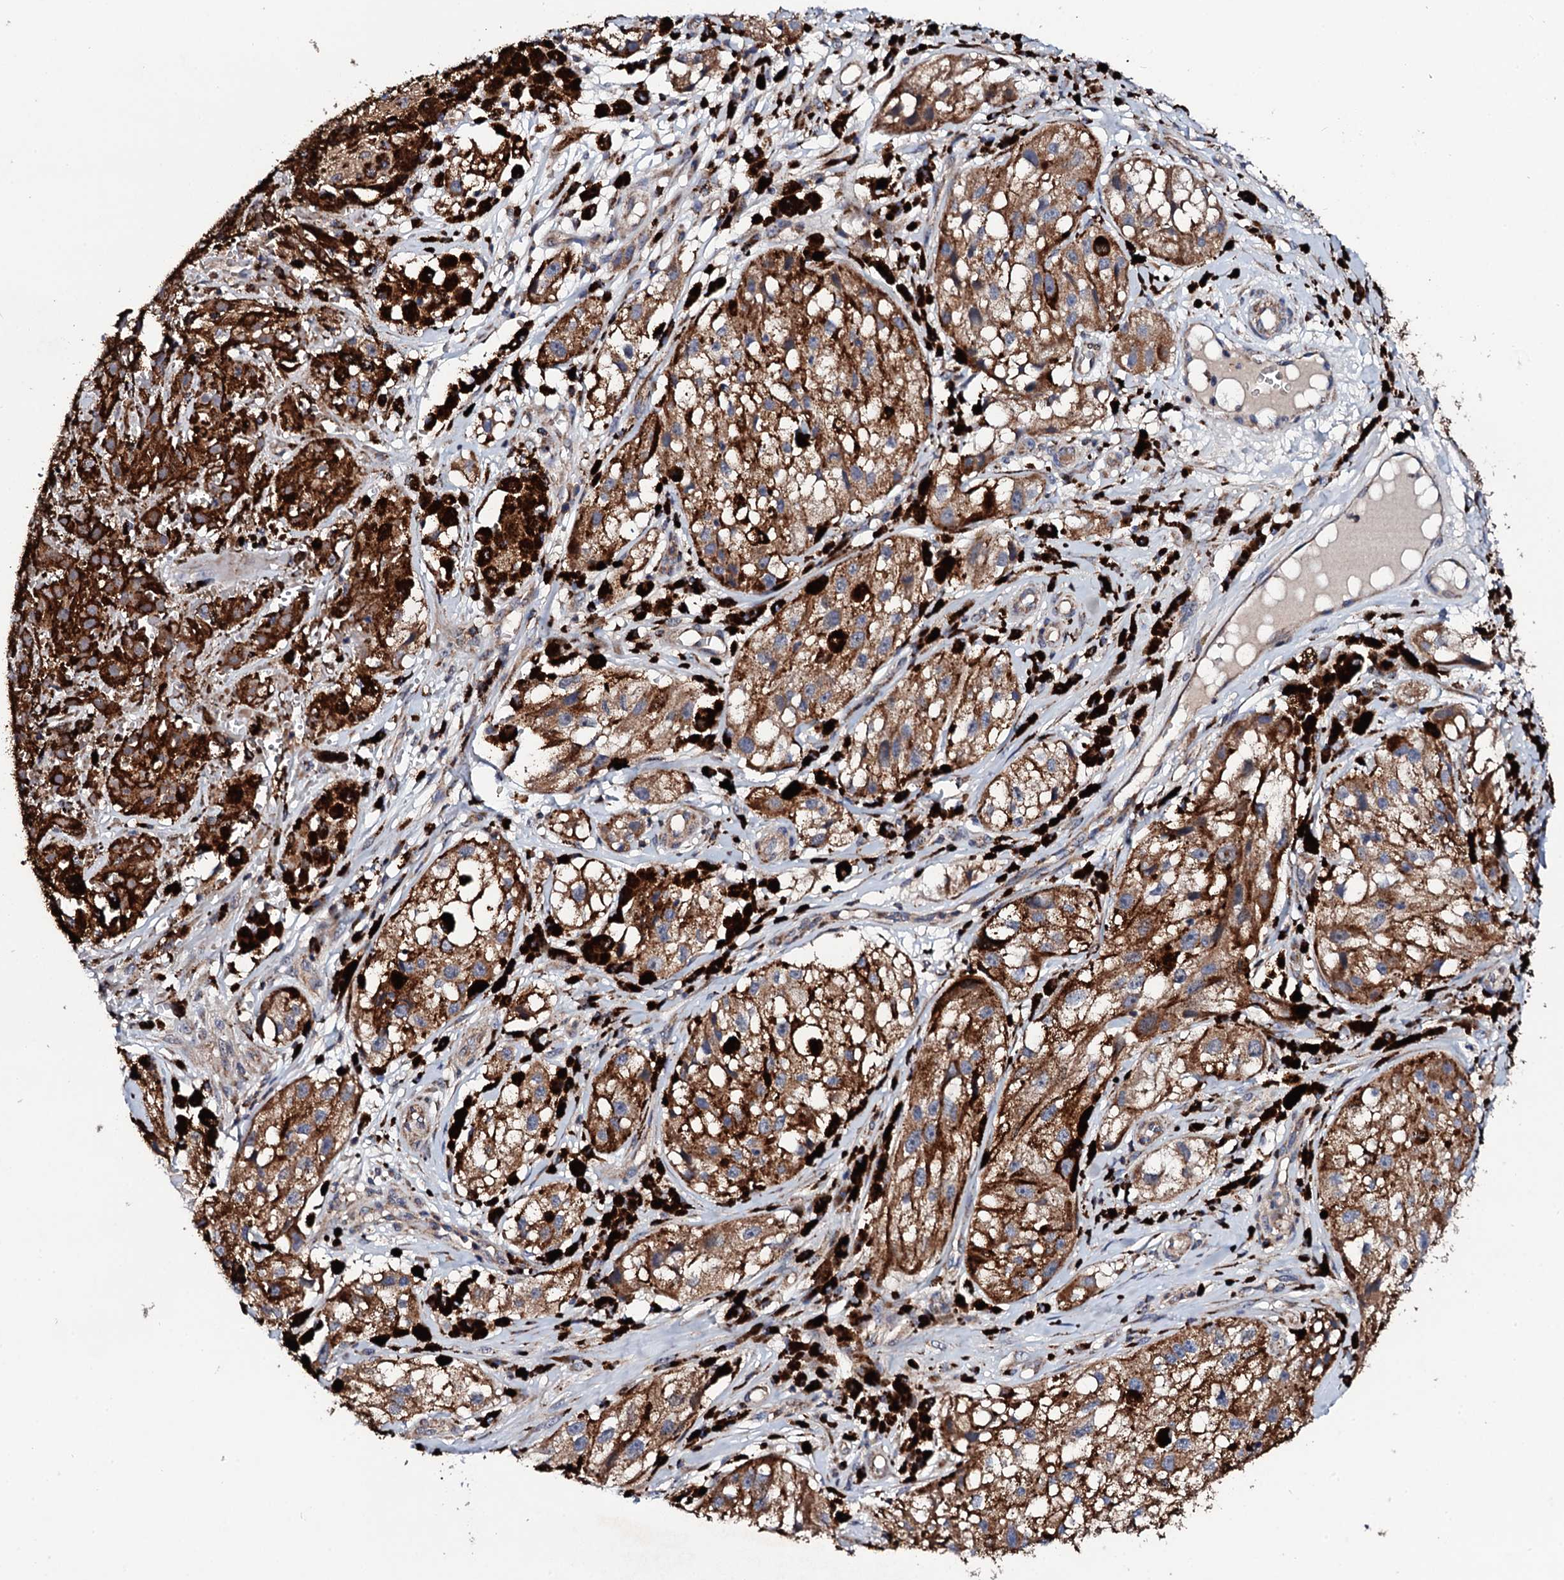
{"staining": {"intensity": "moderate", "quantity": ">75%", "location": "cytoplasmic/membranous"}, "tissue": "melanoma", "cell_type": "Tumor cells", "image_type": "cancer", "snomed": [{"axis": "morphology", "description": "Malignant melanoma, NOS"}, {"axis": "topography", "description": "Skin"}], "caption": "Brown immunohistochemical staining in human melanoma demonstrates moderate cytoplasmic/membranous expression in approximately >75% of tumor cells.", "gene": "COG4", "patient": {"sex": "male", "age": 88}}